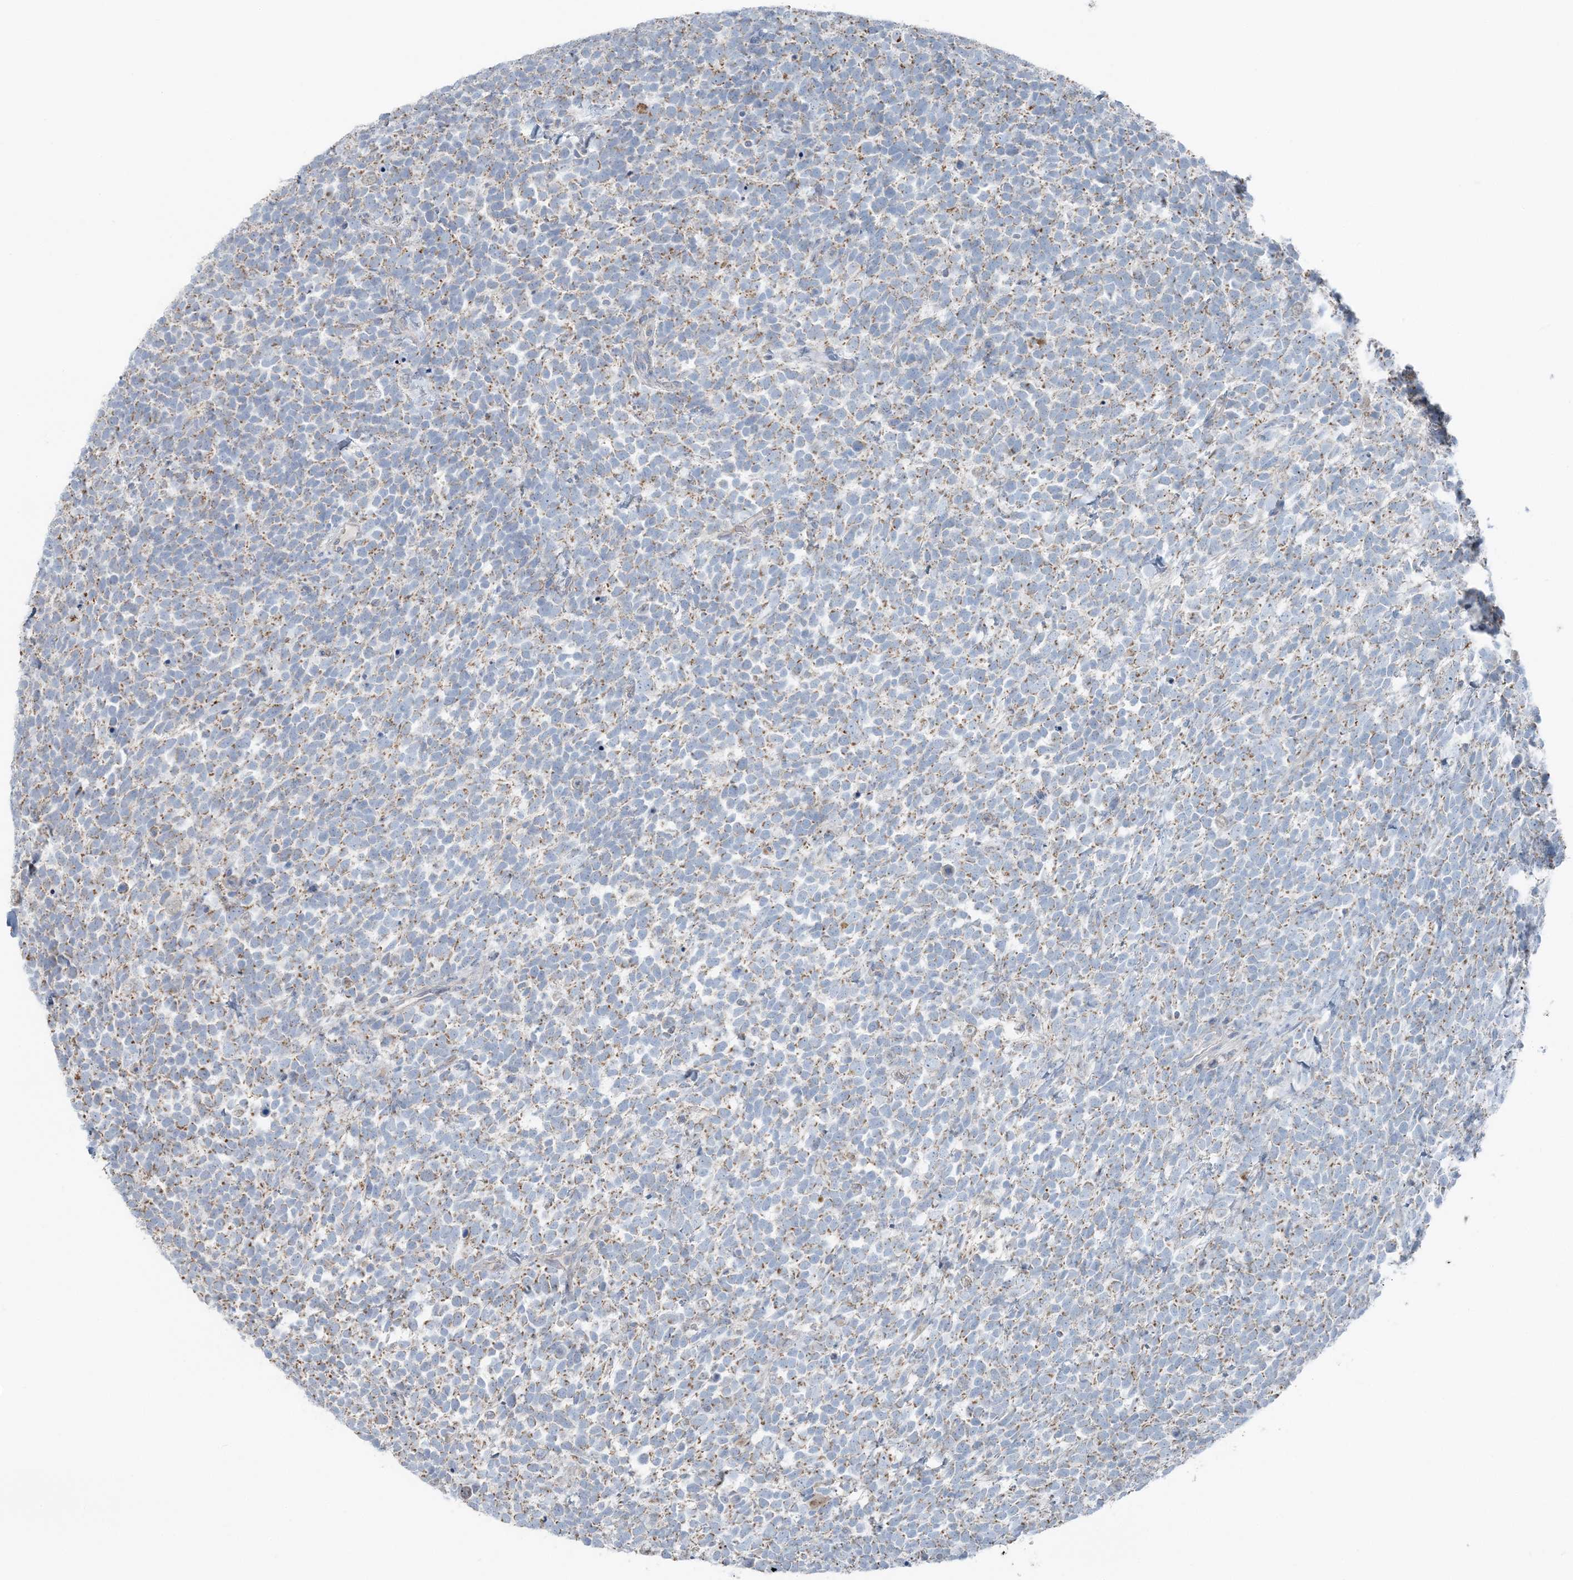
{"staining": {"intensity": "weak", "quantity": ">75%", "location": "cytoplasmic/membranous"}, "tissue": "urothelial cancer", "cell_type": "Tumor cells", "image_type": "cancer", "snomed": [{"axis": "morphology", "description": "Urothelial carcinoma, High grade"}, {"axis": "topography", "description": "Urinary bladder"}], "caption": "A brown stain labels weak cytoplasmic/membranous expression of a protein in urothelial cancer tumor cells. Nuclei are stained in blue.", "gene": "SLC22A16", "patient": {"sex": "female", "age": 82}}